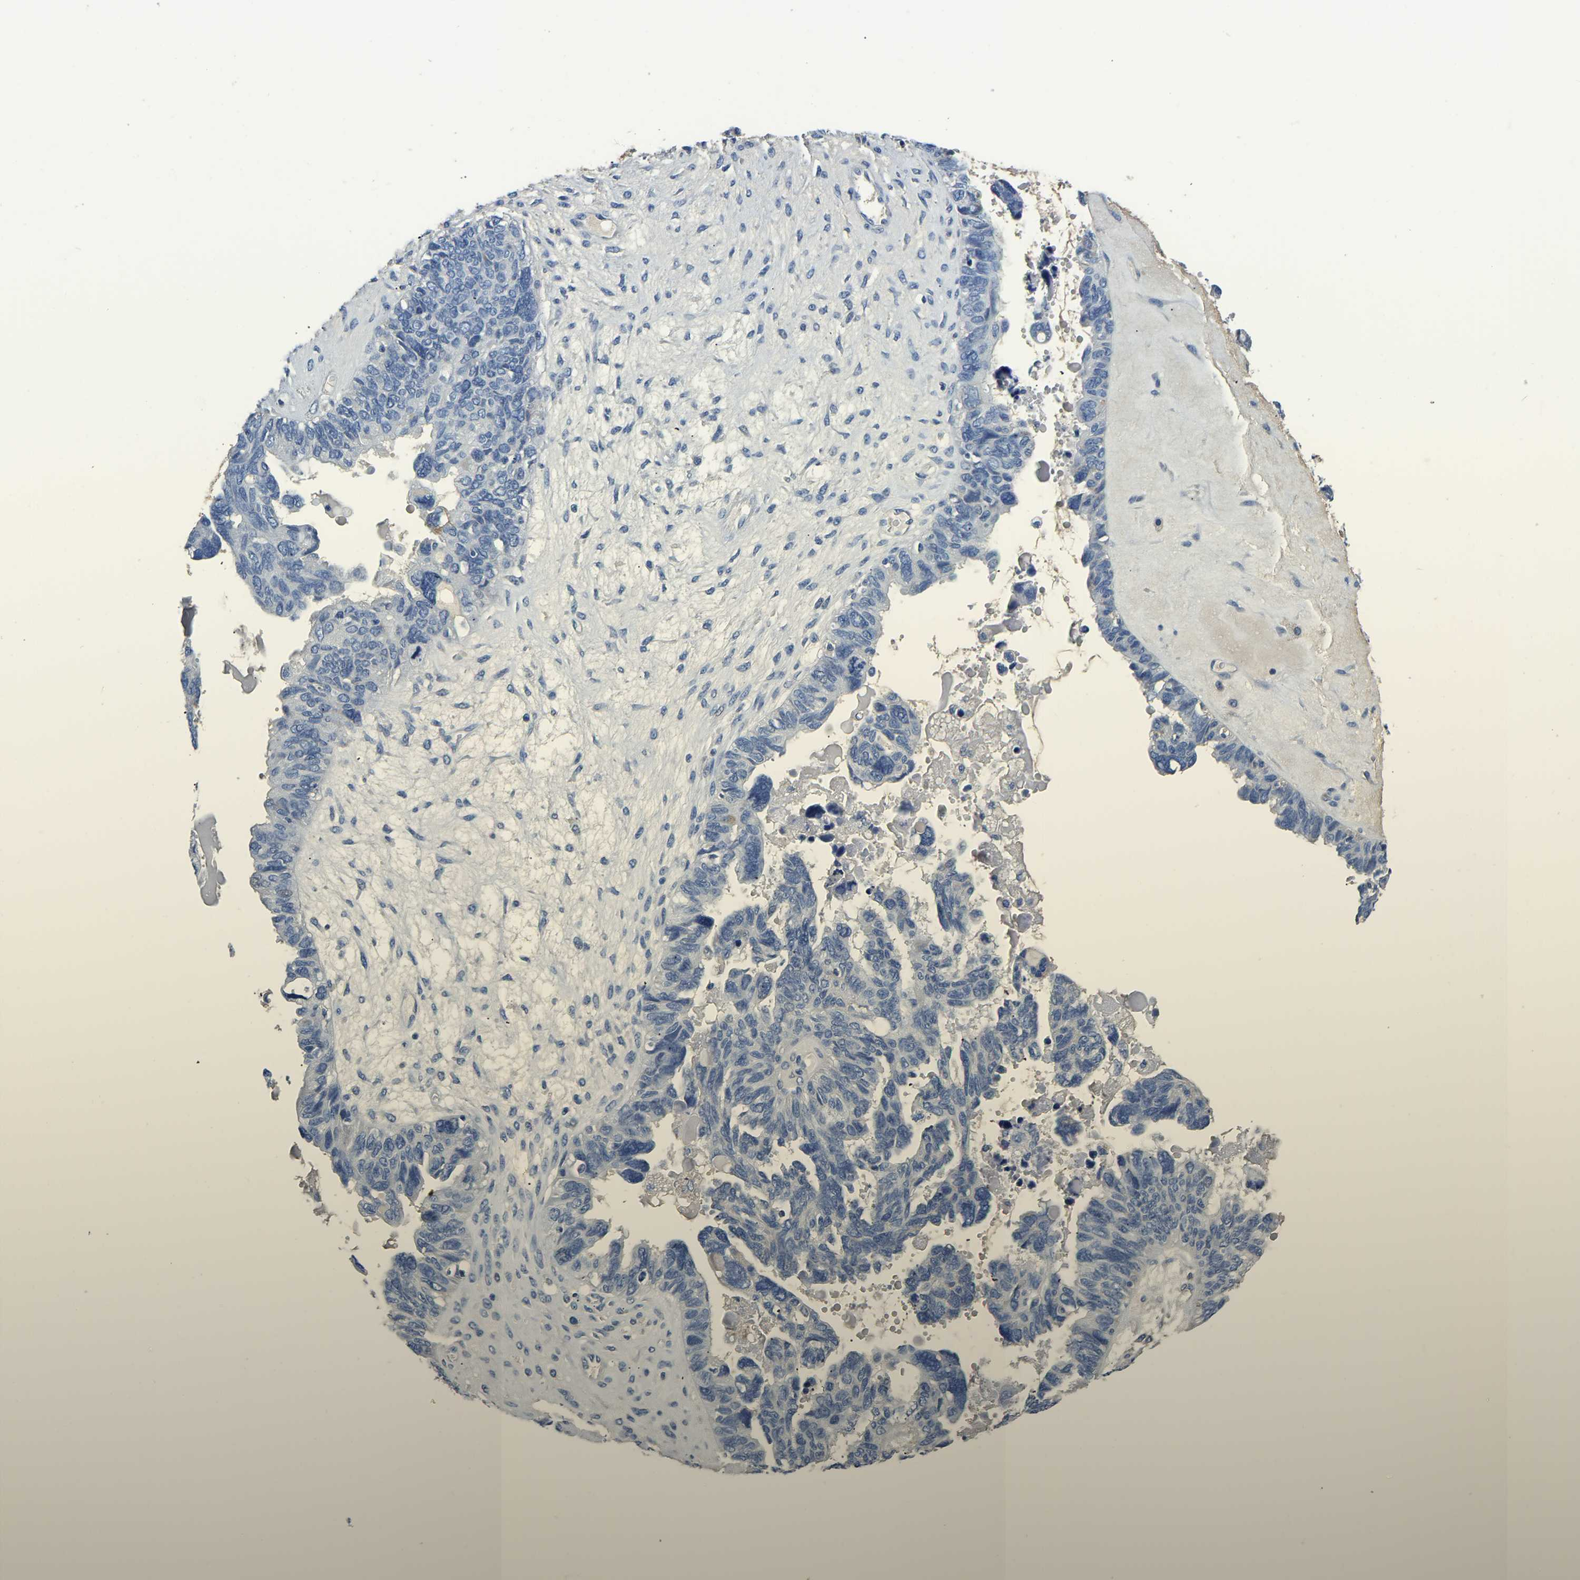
{"staining": {"intensity": "negative", "quantity": "none", "location": "none"}, "tissue": "ovarian cancer", "cell_type": "Tumor cells", "image_type": "cancer", "snomed": [{"axis": "morphology", "description": "Cystadenocarcinoma, serous, NOS"}, {"axis": "topography", "description": "Ovary"}], "caption": "Ovarian cancer stained for a protein using immunohistochemistry (IHC) shows no positivity tumor cells.", "gene": "PCK2", "patient": {"sex": "female", "age": 79}}